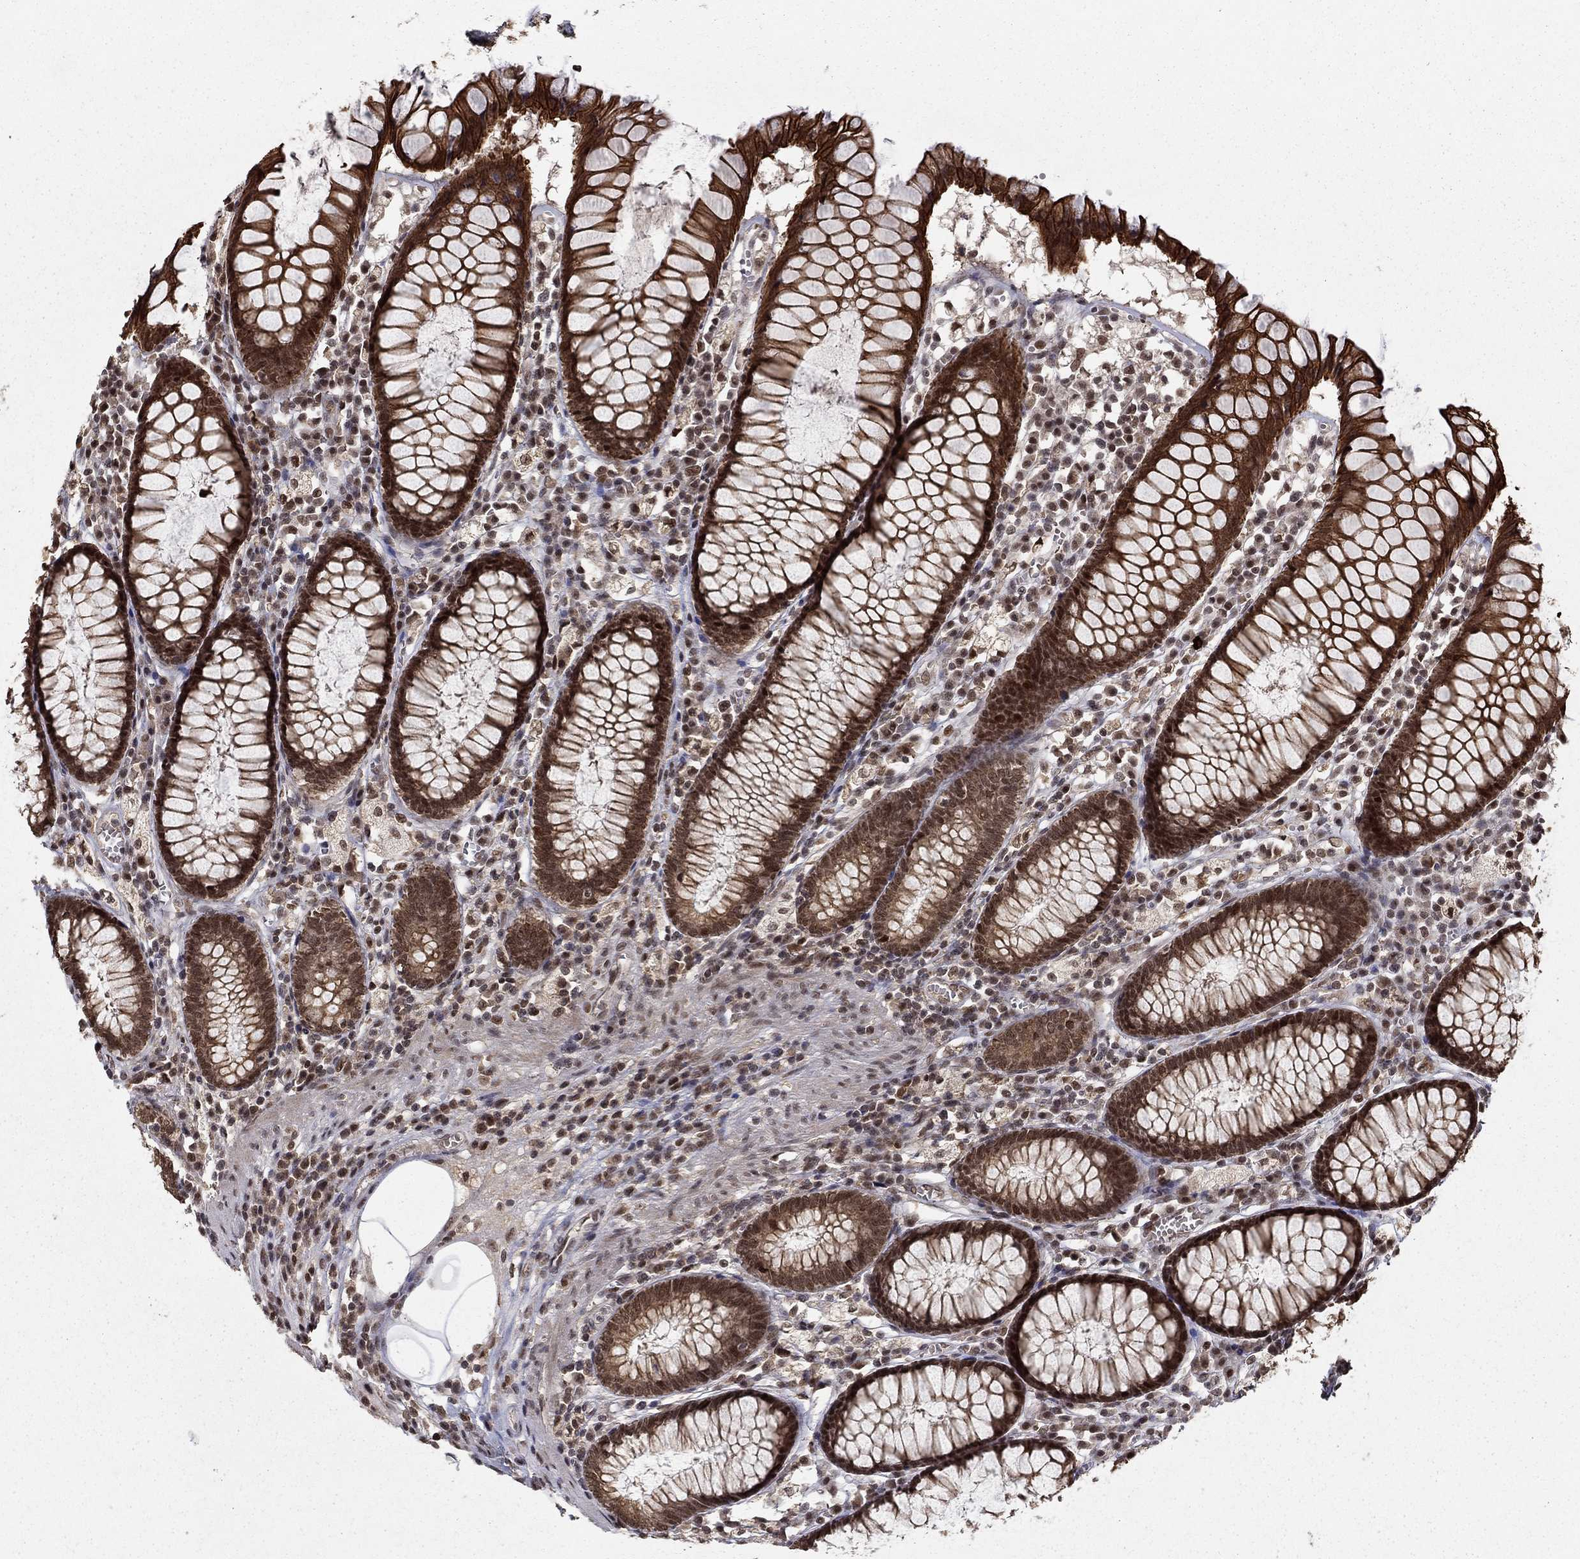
{"staining": {"intensity": "negative", "quantity": "none", "location": "none"}, "tissue": "colon", "cell_type": "Endothelial cells", "image_type": "normal", "snomed": [{"axis": "morphology", "description": "Normal tissue, NOS"}, {"axis": "topography", "description": "Colon"}], "caption": "Immunohistochemistry (IHC) histopathology image of unremarkable colon stained for a protein (brown), which exhibits no expression in endothelial cells.", "gene": "CDCA7L", "patient": {"sex": "male", "age": 65}}